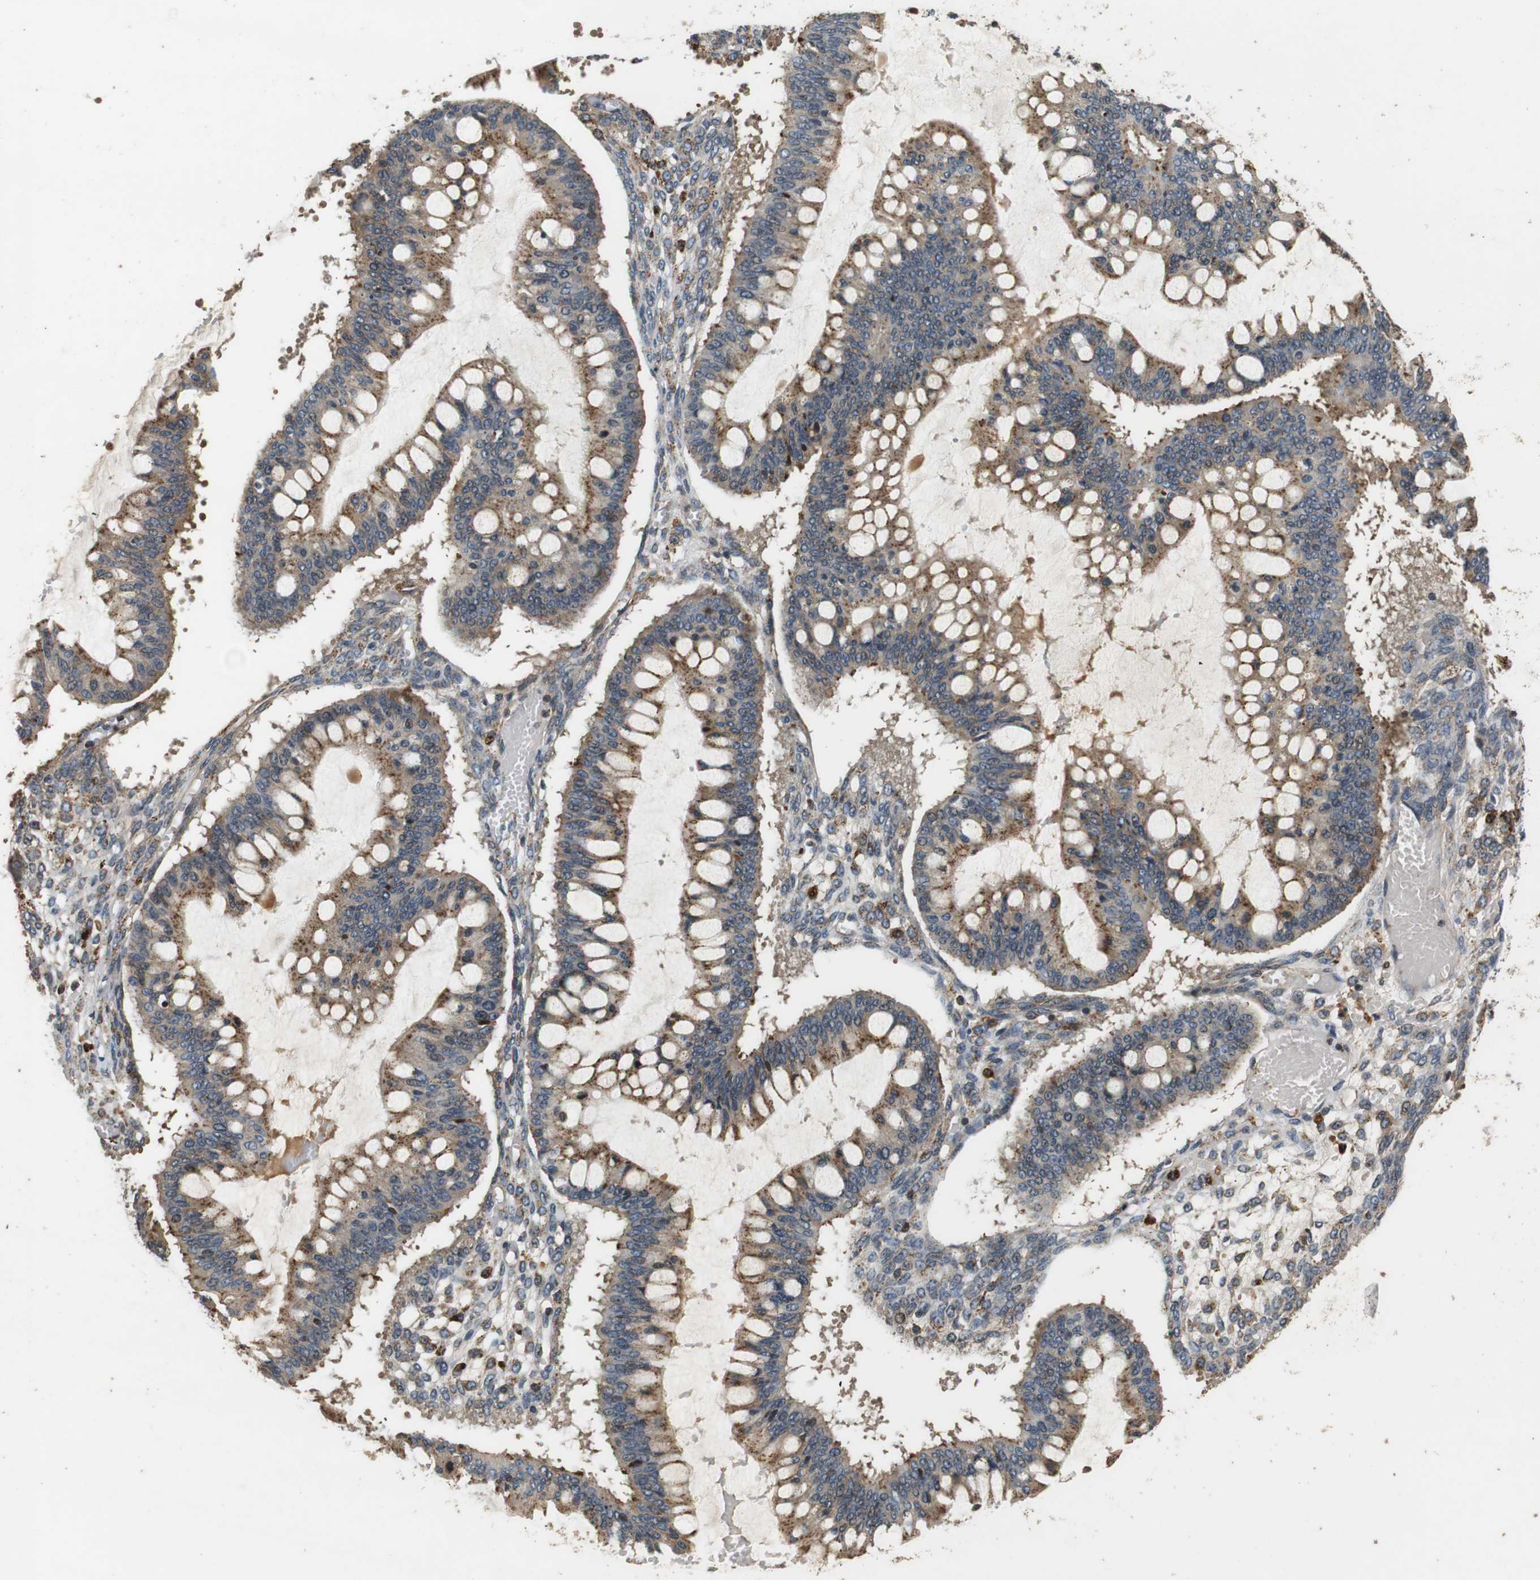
{"staining": {"intensity": "weak", "quantity": ">75%", "location": "cytoplasmic/membranous"}, "tissue": "ovarian cancer", "cell_type": "Tumor cells", "image_type": "cancer", "snomed": [{"axis": "morphology", "description": "Cystadenocarcinoma, mucinous, NOS"}, {"axis": "topography", "description": "Ovary"}], "caption": "Immunohistochemistry (IHC) image of mucinous cystadenocarcinoma (ovarian) stained for a protein (brown), which exhibits low levels of weak cytoplasmic/membranous positivity in about >75% of tumor cells.", "gene": "TXNRD1", "patient": {"sex": "female", "age": 73}}